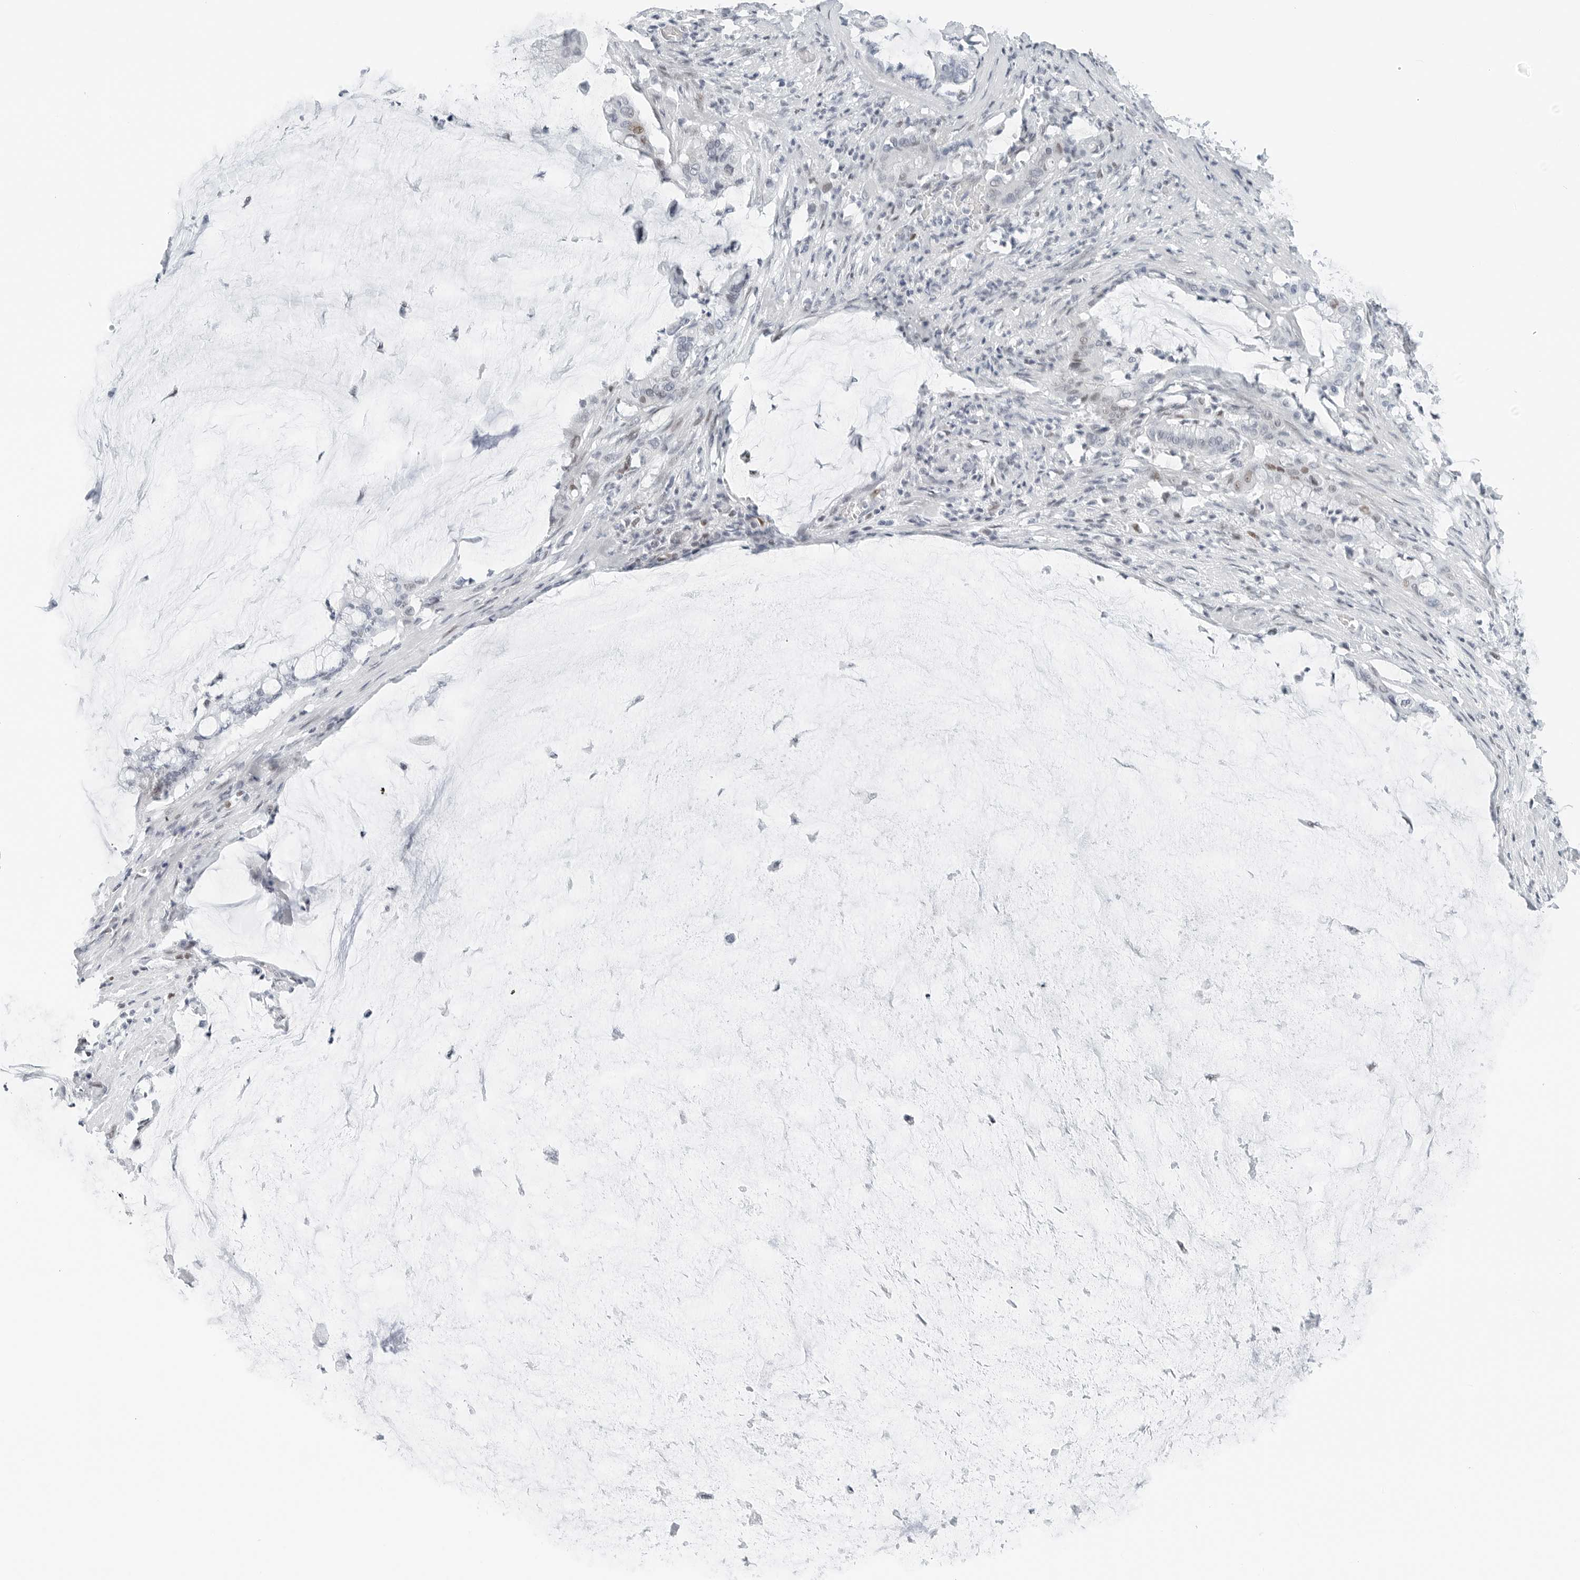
{"staining": {"intensity": "negative", "quantity": "none", "location": "none"}, "tissue": "pancreatic cancer", "cell_type": "Tumor cells", "image_type": "cancer", "snomed": [{"axis": "morphology", "description": "Adenocarcinoma, NOS"}, {"axis": "topography", "description": "Pancreas"}], "caption": "Immunohistochemistry of adenocarcinoma (pancreatic) reveals no expression in tumor cells. Nuclei are stained in blue.", "gene": "NTMT2", "patient": {"sex": "male", "age": 41}}